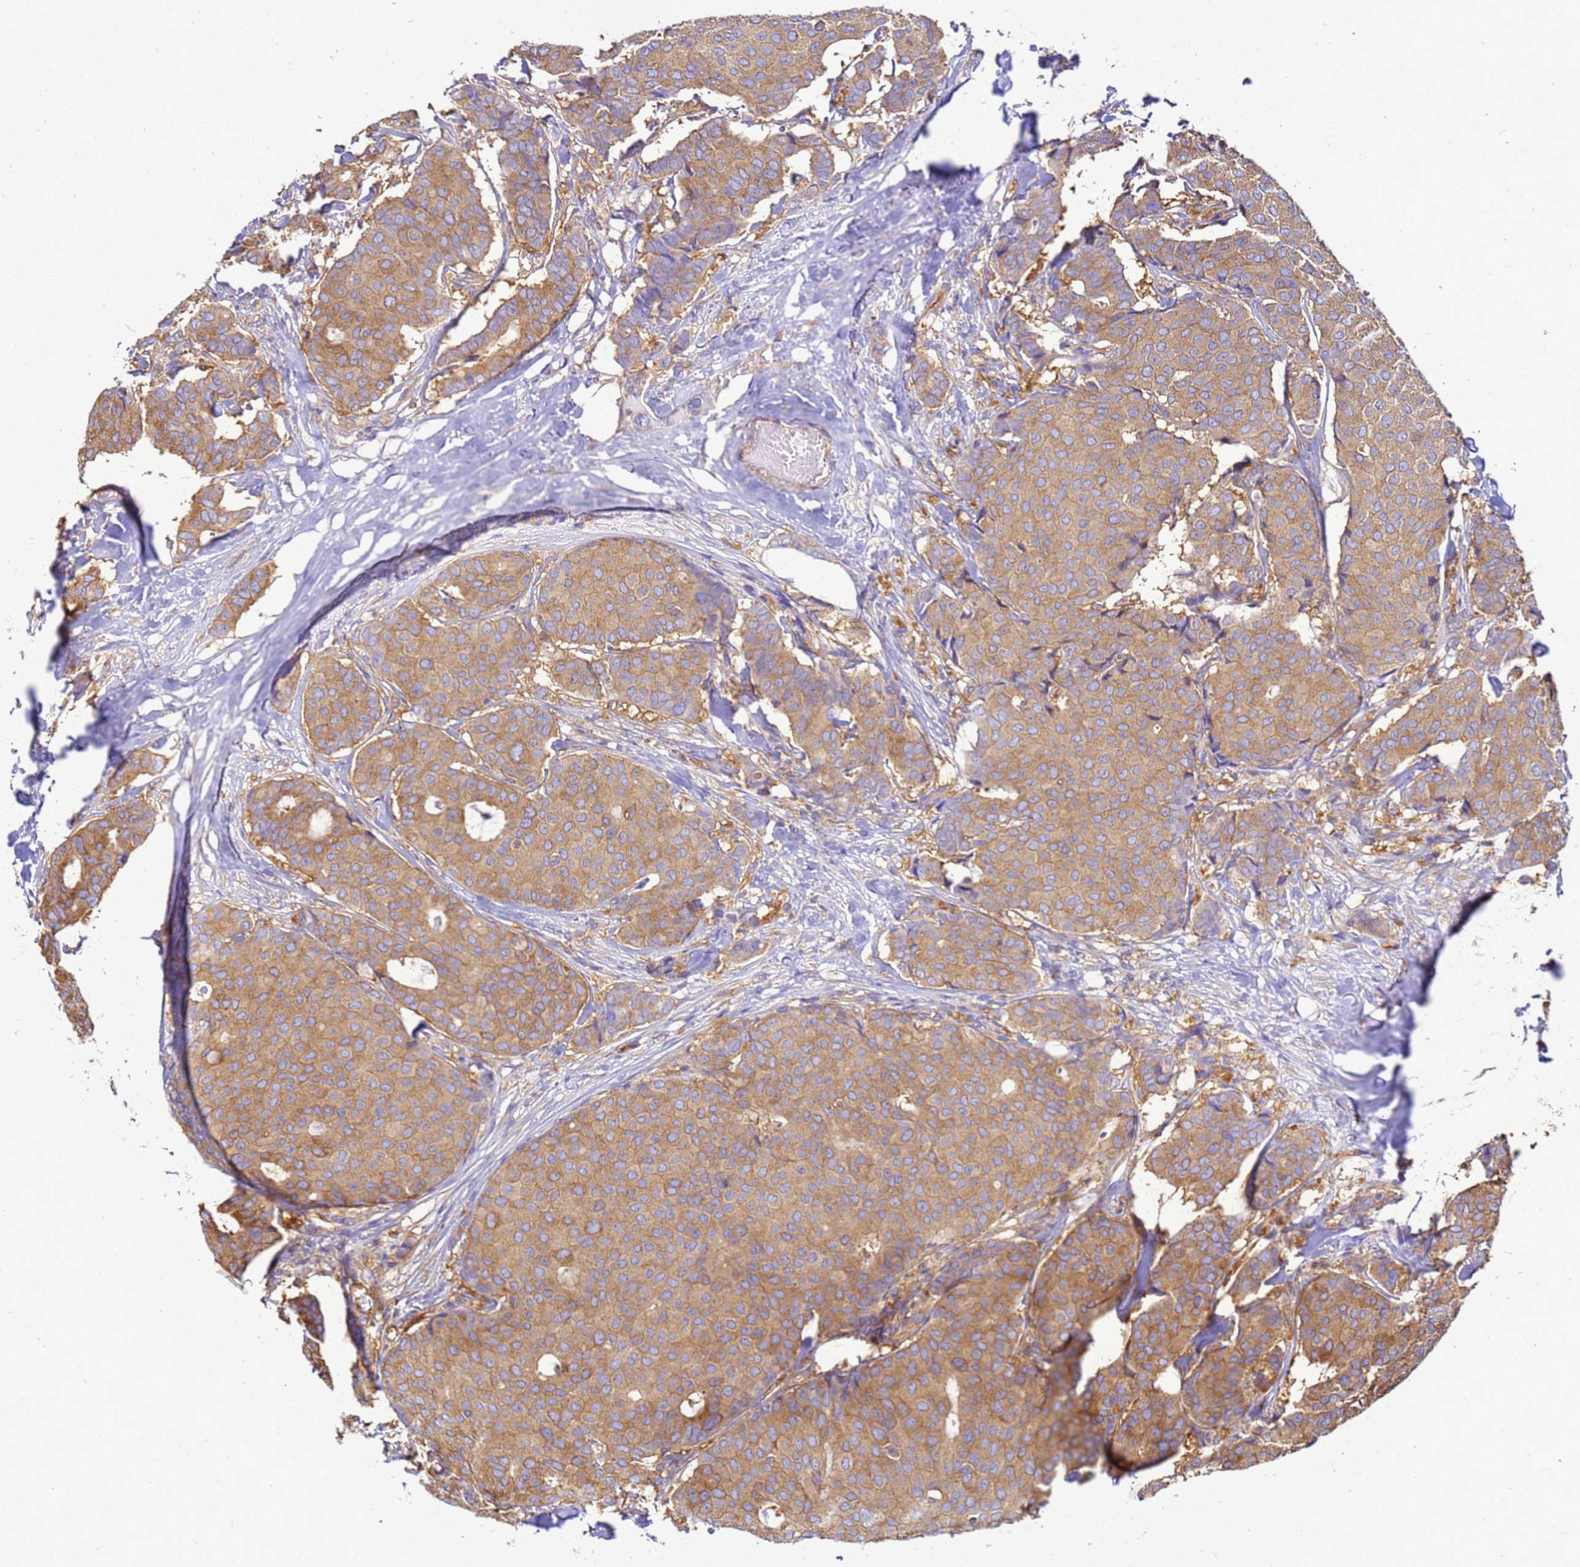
{"staining": {"intensity": "moderate", "quantity": ">75%", "location": "cytoplasmic/membranous"}, "tissue": "breast cancer", "cell_type": "Tumor cells", "image_type": "cancer", "snomed": [{"axis": "morphology", "description": "Duct carcinoma"}, {"axis": "topography", "description": "Breast"}], "caption": "Breast cancer (invasive ductal carcinoma) tissue displays moderate cytoplasmic/membranous expression in about >75% of tumor cells", "gene": "NARS1", "patient": {"sex": "female", "age": 75}}